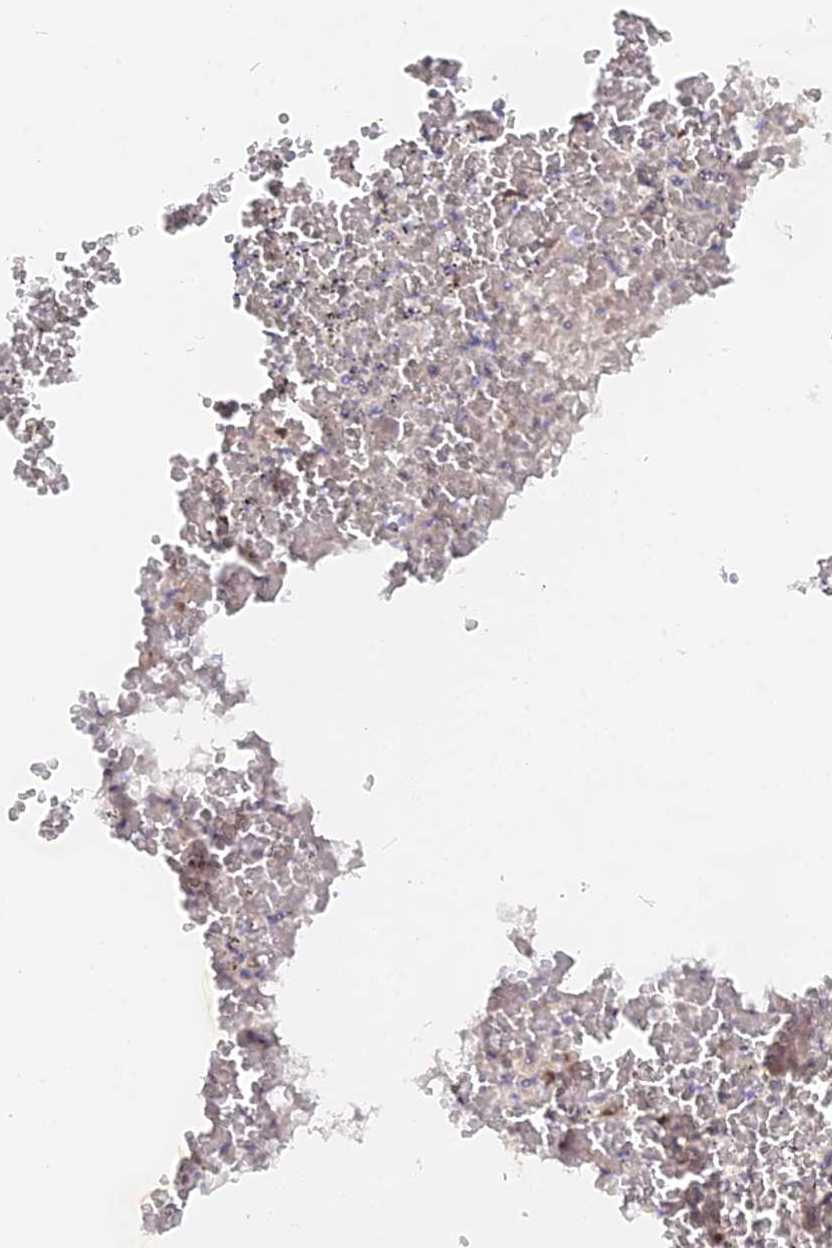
{"staining": {"intensity": "moderate", "quantity": ">75%", "location": "nuclear"}, "tissue": "cervical cancer", "cell_type": "Tumor cells", "image_type": "cancer", "snomed": [{"axis": "morphology", "description": "Adenocarcinoma, NOS"}, {"axis": "topography", "description": "Cervix"}], "caption": "Moderate nuclear positivity is identified in about >75% of tumor cells in cervical cancer.", "gene": "CCDC85A", "patient": {"sex": "female", "age": 42}}